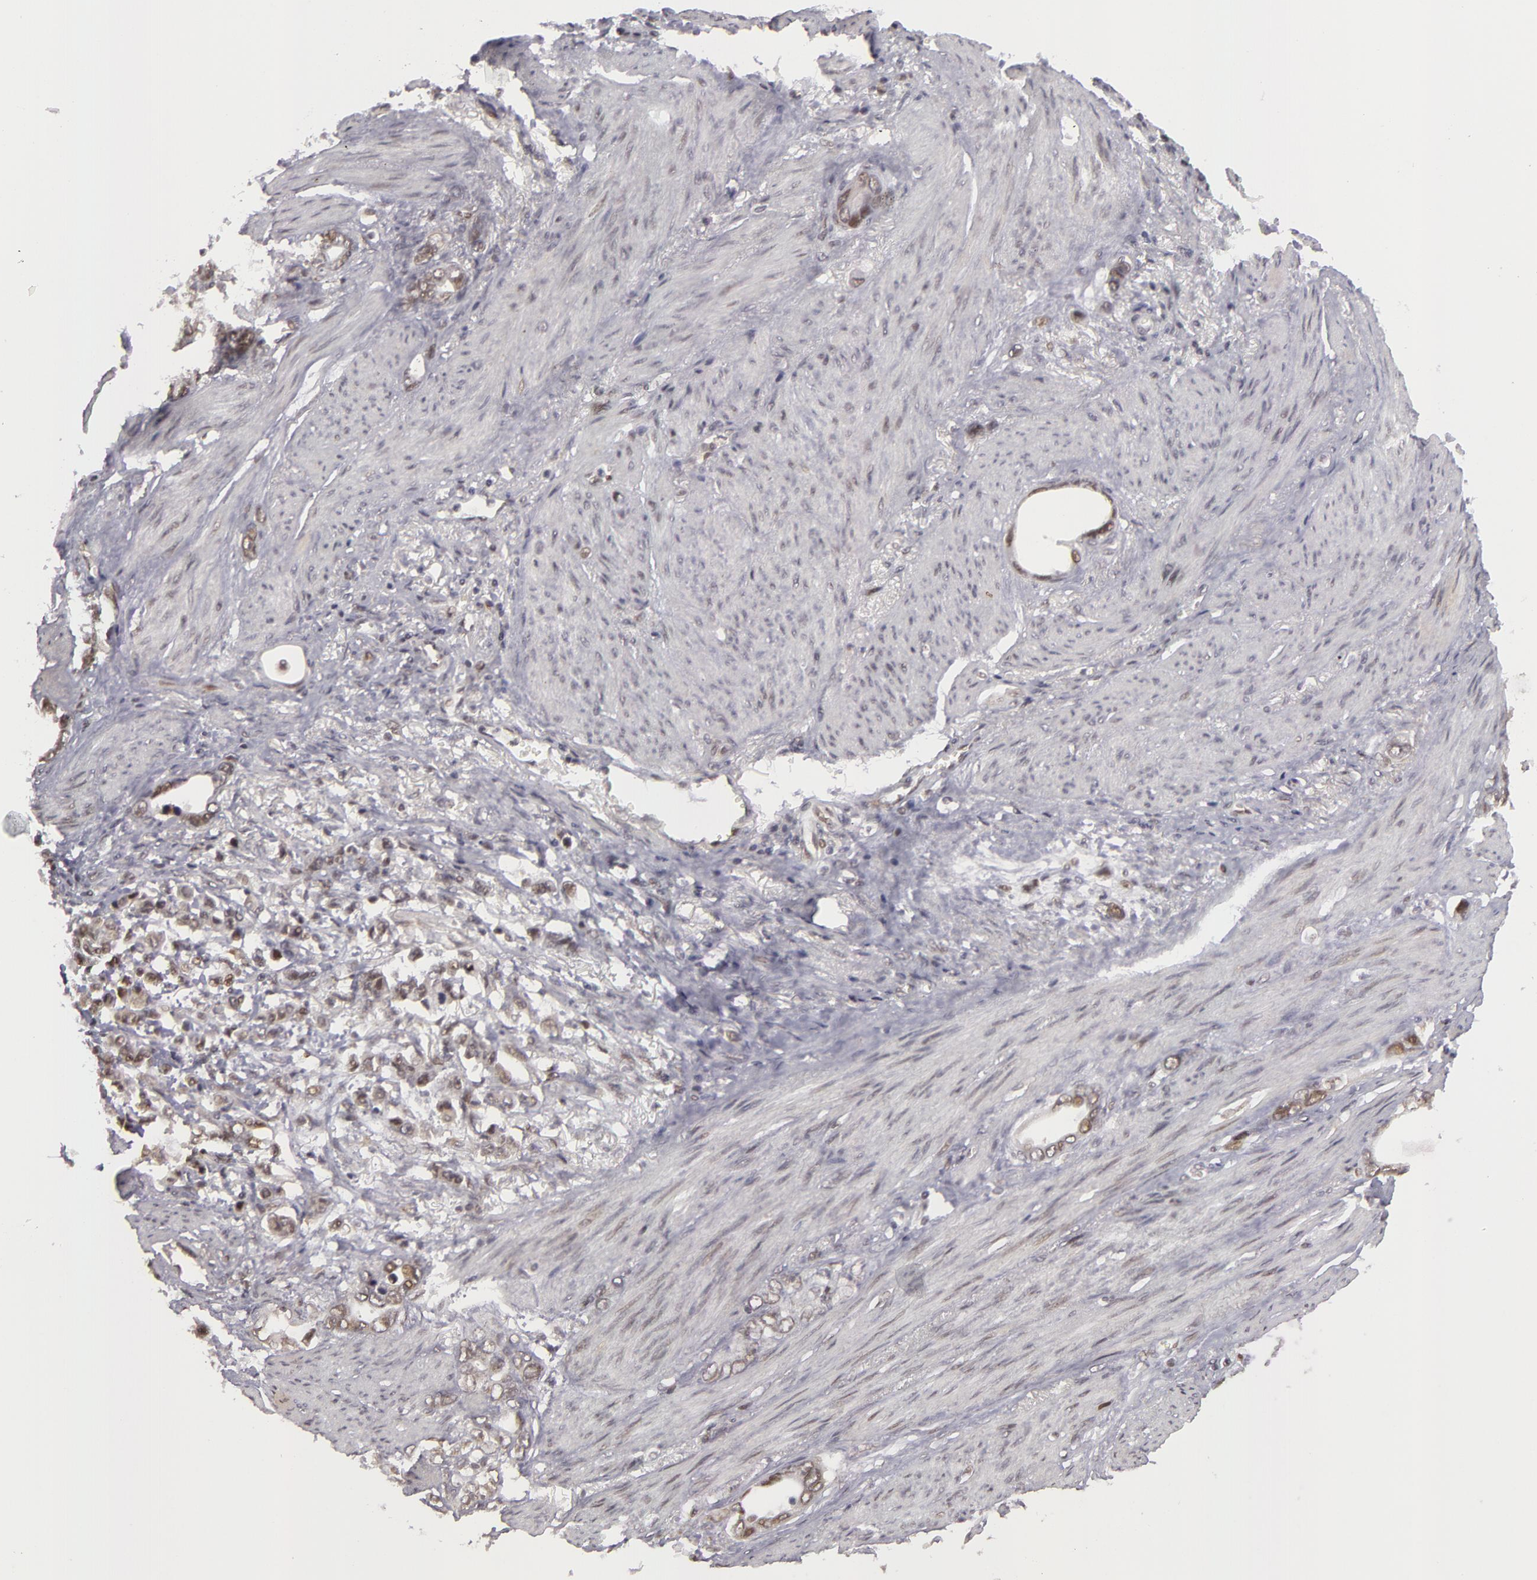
{"staining": {"intensity": "moderate", "quantity": "25%-75%", "location": "nuclear"}, "tissue": "stomach cancer", "cell_type": "Tumor cells", "image_type": "cancer", "snomed": [{"axis": "morphology", "description": "Adenocarcinoma, NOS"}, {"axis": "topography", "description": "Stomach"}], "caption": "Stomach adenocarcinoma stained with DAB (3,3'-diaminobenzidine) immunohistochemistry shows medium levels of moderate nuclear expression in about 25%-75% of tumor cells. (IHC, brightfield microscopy, high magnification).", "gene": "ZNF133", "patient": {"sex": "male", "age": 78}}